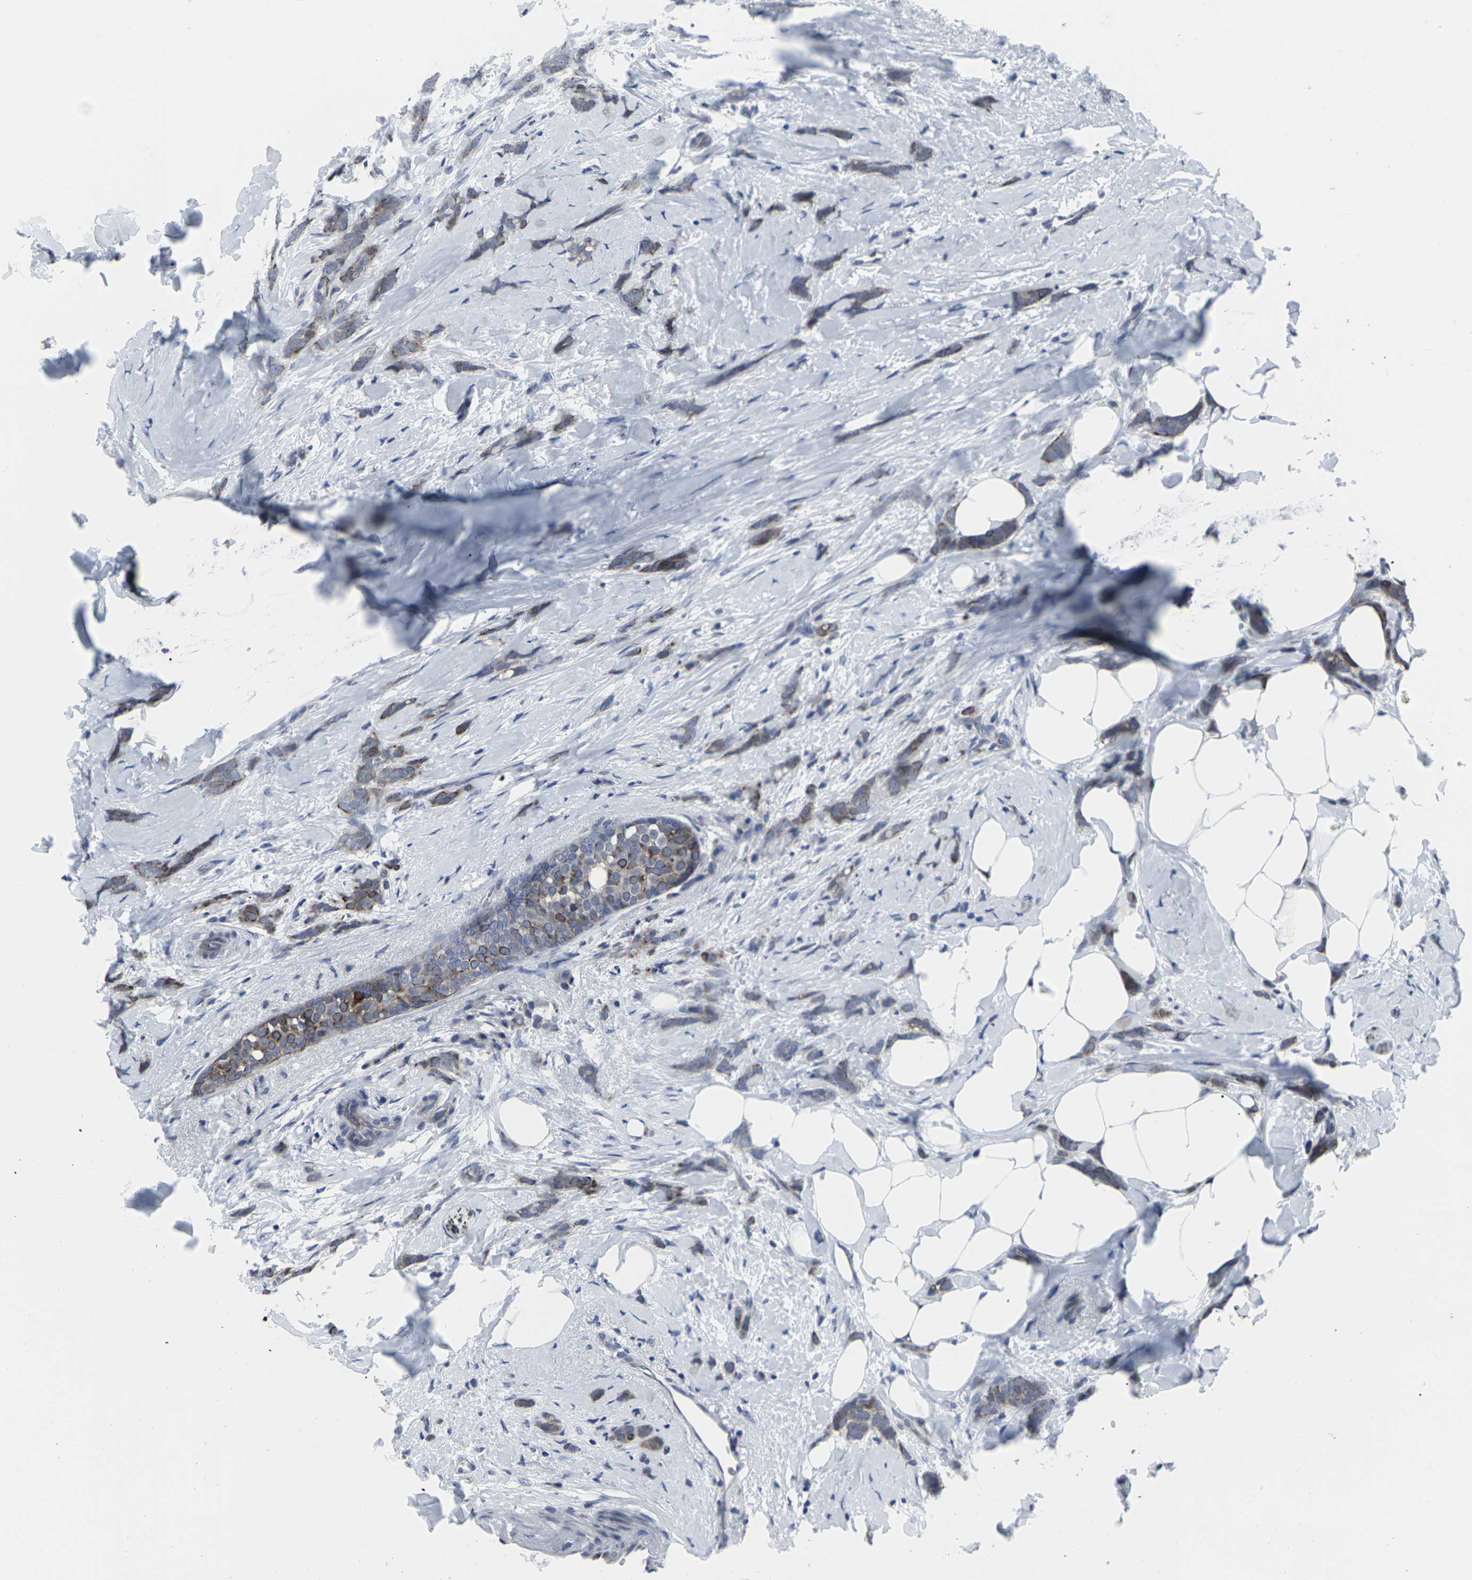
{"staining": {"intensity": "strong", "quantity": "25%-75%", "location": "cytoplasmic/membranous"}, "tissue": "breast cancer", "cell_type": "Tumor cells", "image_type": "cancer", "snomed": [{"axis": "morphology", "description": "Lobular carcinoma, in situ"}, {"axis": "morphology", "description": "Lobular carcinoma"}, {"axis": "topography", "description": "Breast"}], "caption": "Immunohistochemistry (DAB (3,3'-diaminobenzidine)) staining of human breast cancer shows strong cytoplasmic/membranous protein expression in approximately 25%-75% of tumor cells.", "gene": "HPRT1", "patient": {"sex": "female", "age": 41}}